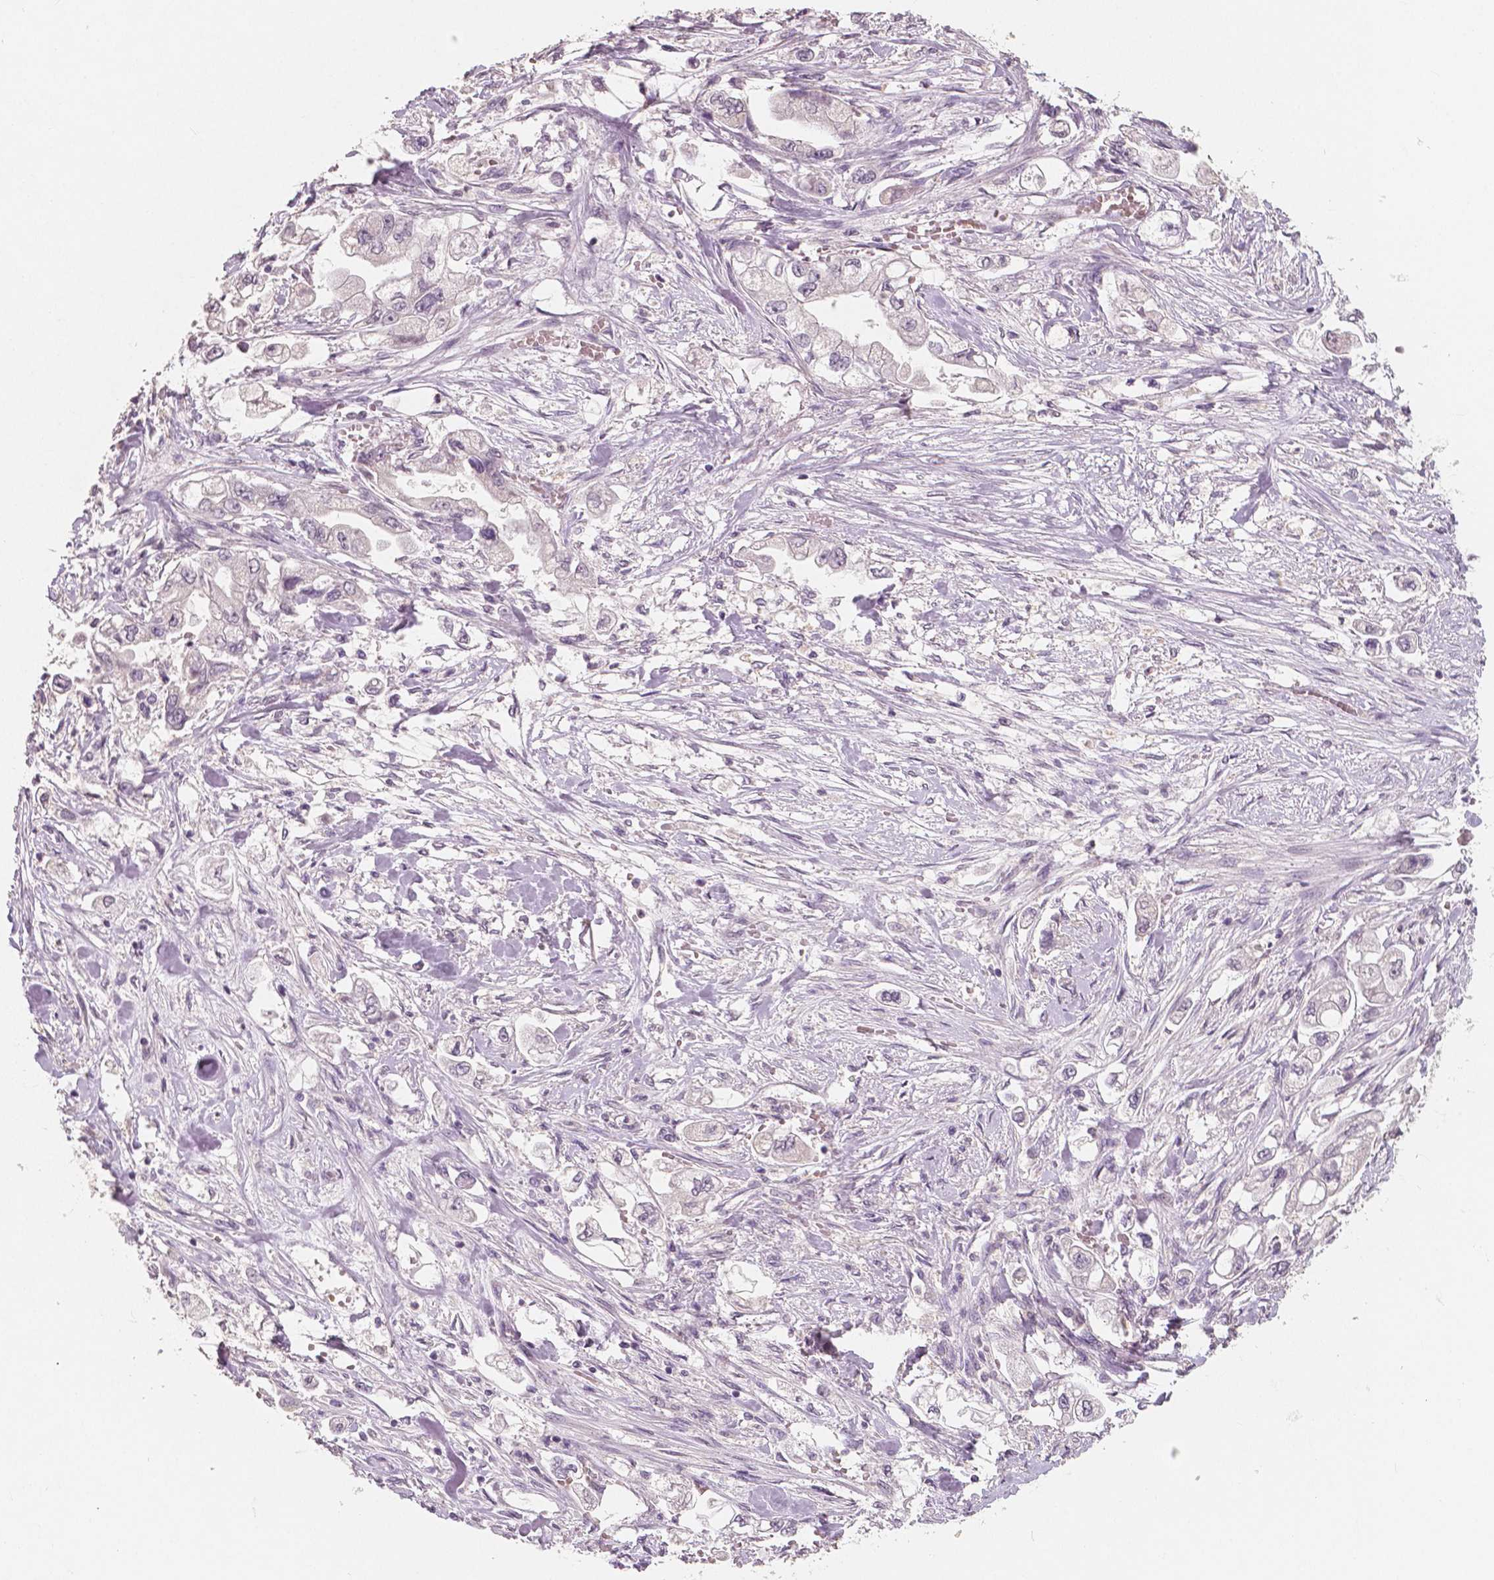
{"staining": {"intensity": "negative", "quantity": "none", "location": "none"}, "tissue": "stomach cancer", "cell_type": "Tumor cells", "image_type": "cancer", "snomed": [{"axis": "morphology", "description": "Adenocarcinoma, NOS"}, {"axis": "topography", "description": "Stomach"}], "caption": "Immunohistochemical staining of human stomach cancer shows no significant staining in tumor cells.", "gene": "RNASE7", "patient": {"sex": "male", "age": 62}}